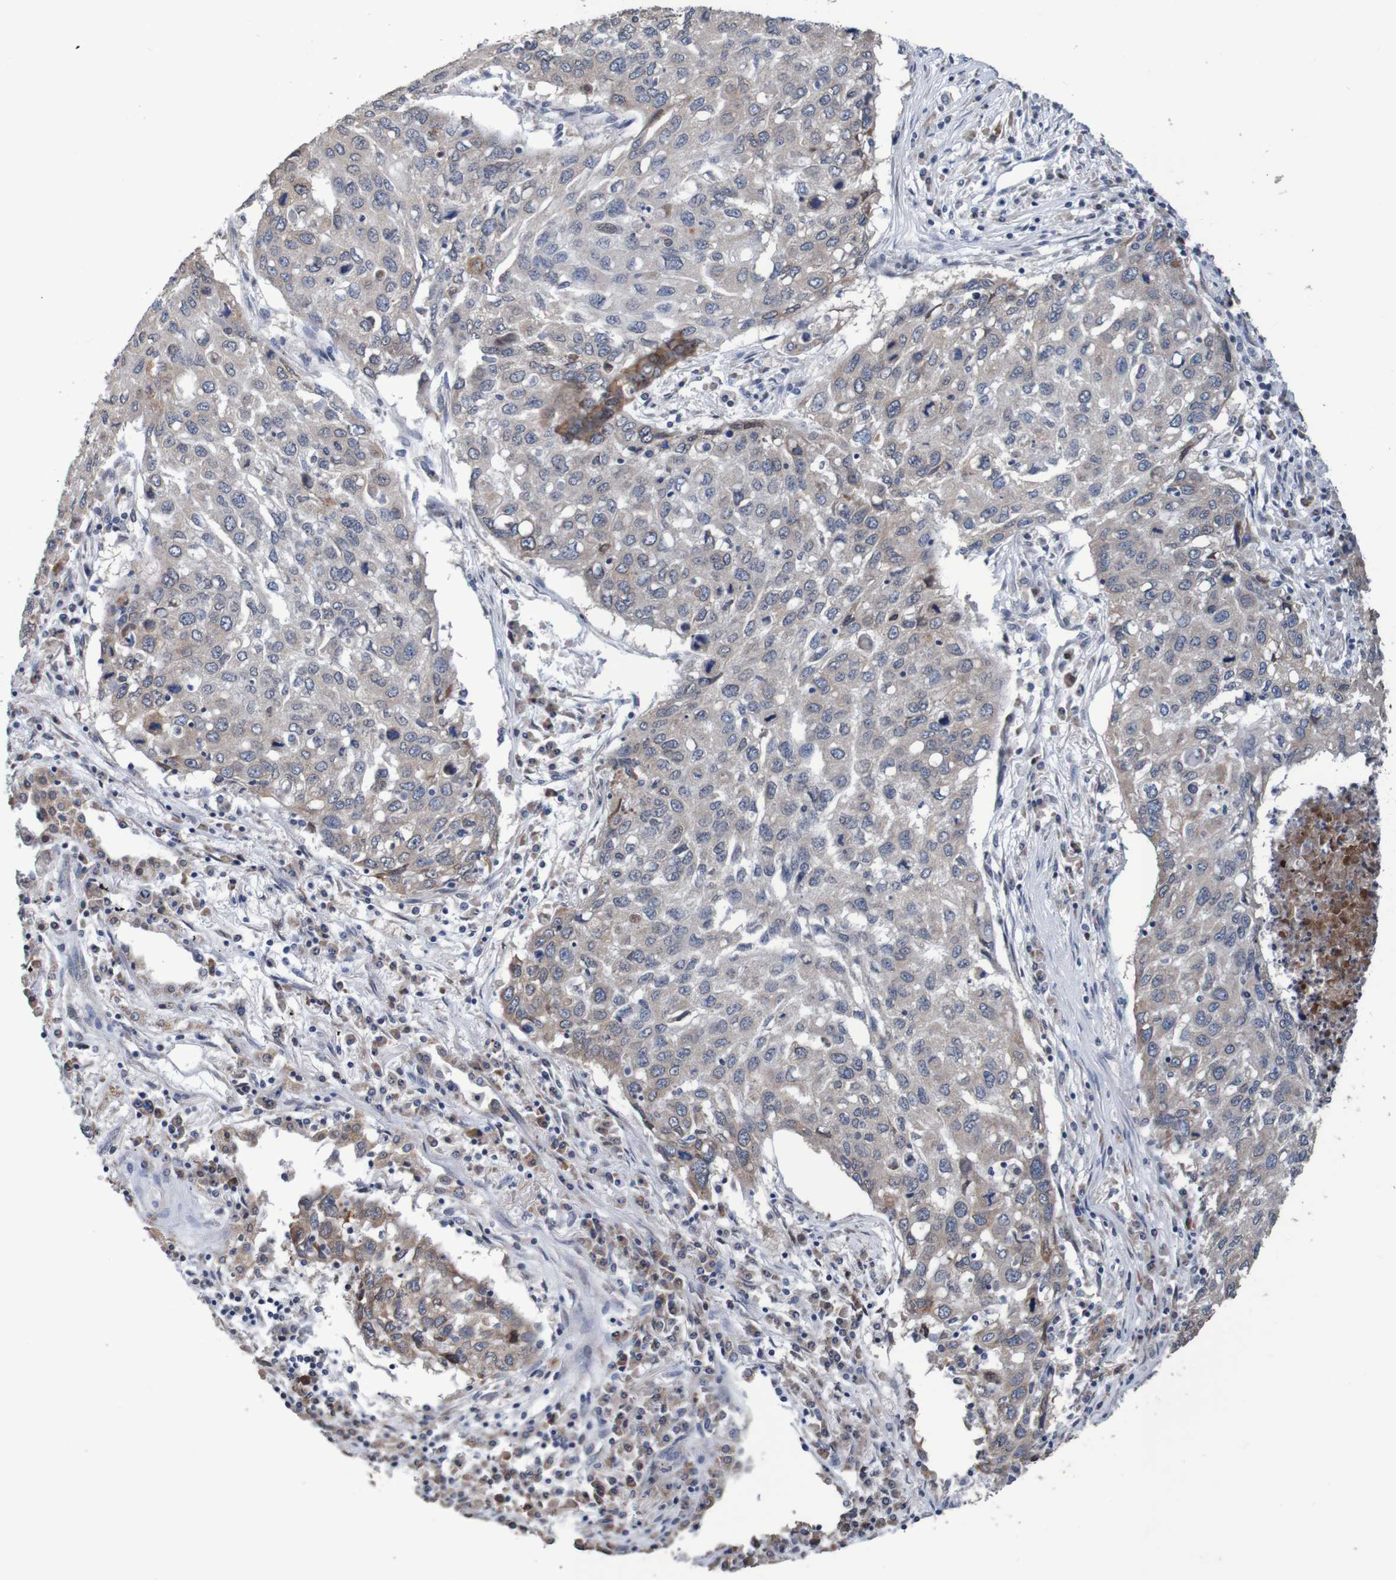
{"staining": {"intensity": "weak", "quantity": ">75%", "location": "cytoplasmic/membranous"}, "tissue": "lung cancer", "cell_type": "Tumor cells", "image_type": "cancer", "snomed": [{"axis": "morphology", "description": "Squamous cell carcinoma, NOS"}, {"axis": "topography", "description": "Lung"}], "caption": "Immunohistochemistry staining of lung cancer (squamous cell carcinoma), which shows low levels of weak cytoplasmic/membranous staining in approximately >75% of tumor cells indicating weak cytoplasmic/membranous protein positivity. The staining was performed using DAB (brown) for protein detection and nuclei were counterstained in hematoxylin (blue).", "gene": "FIBP", "patient": {"sex": "female", "age": 63}}